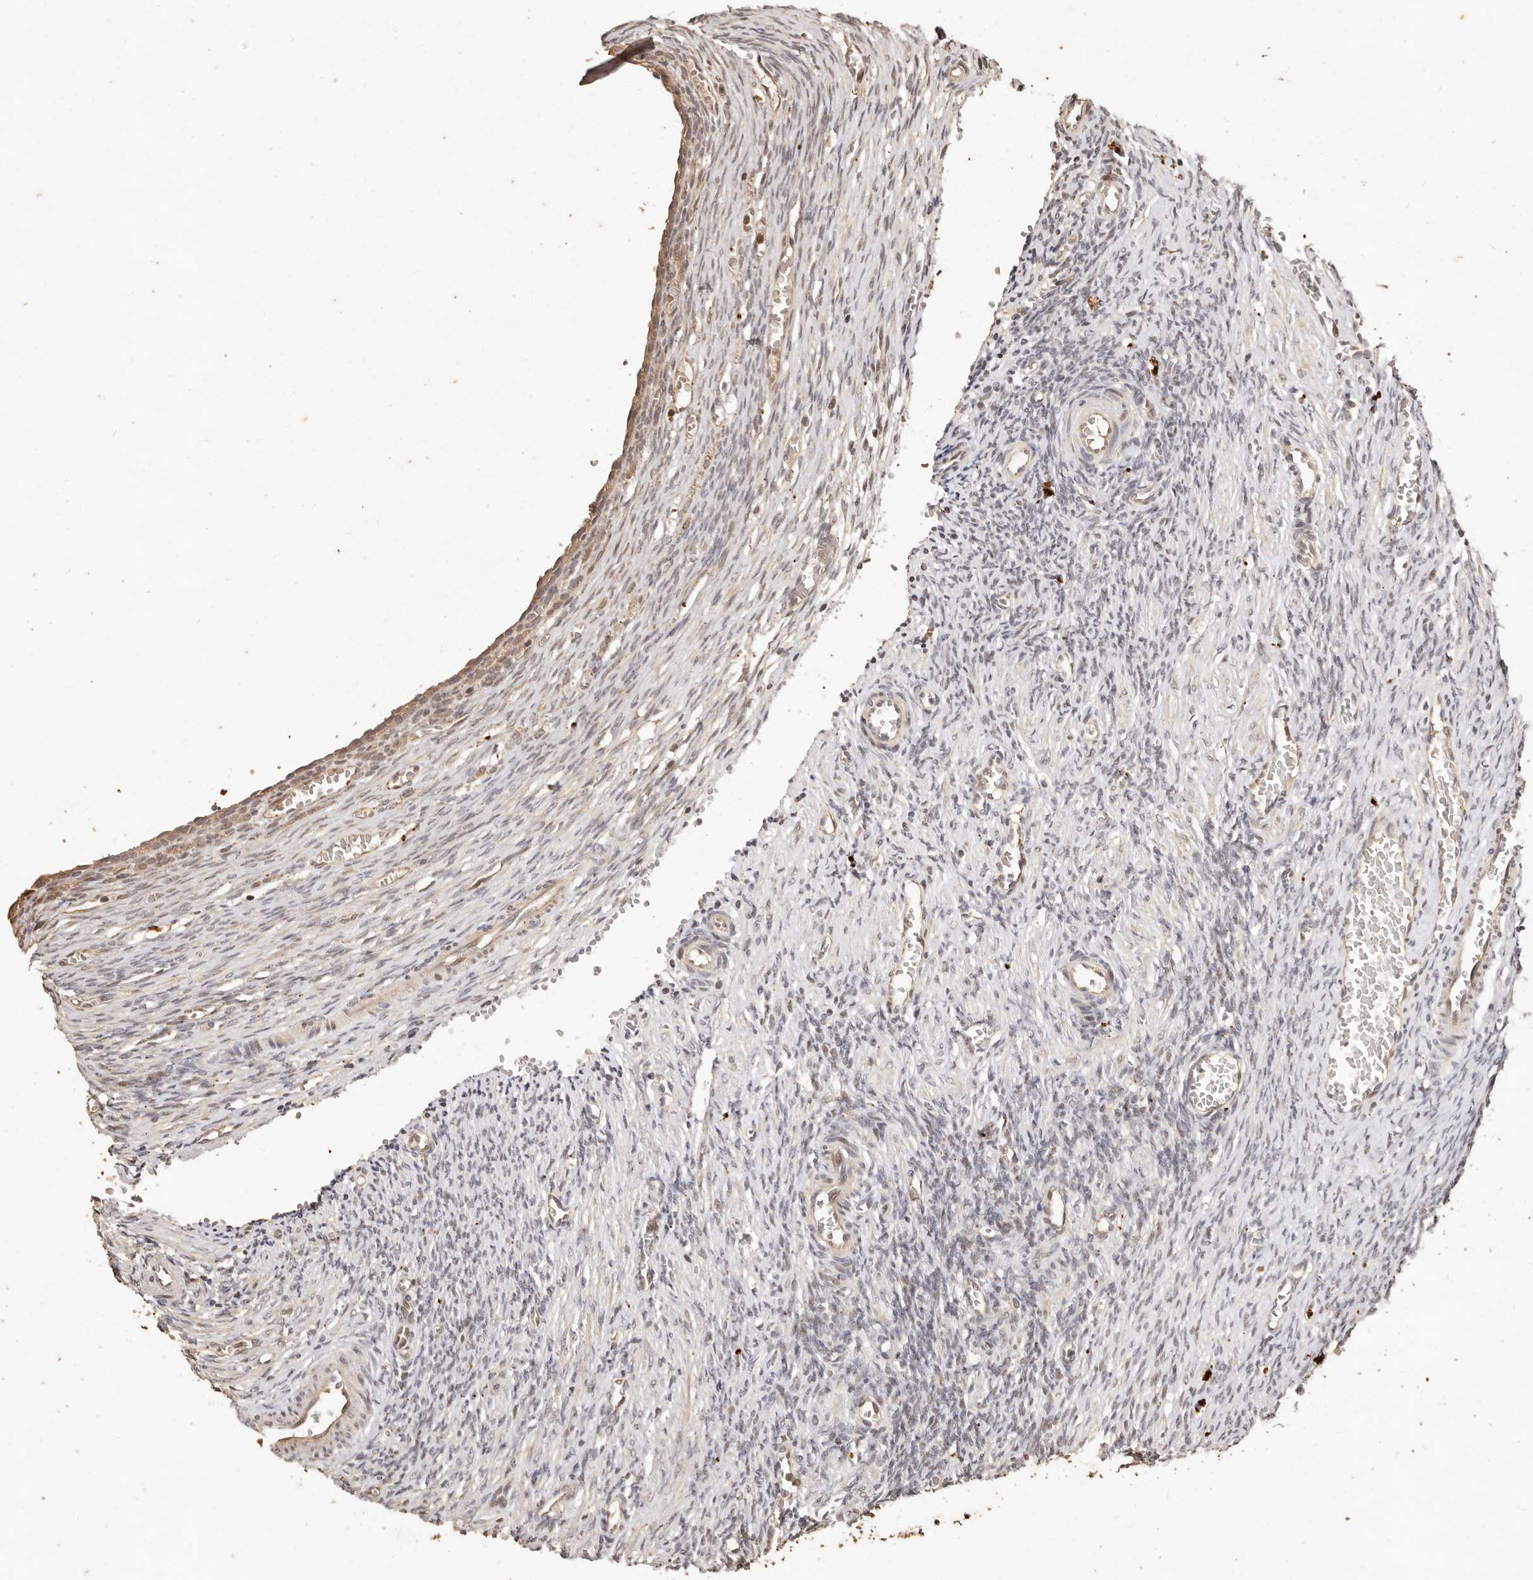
{"staining": {"intensity": "moderate", "quantity": ">75%", "location": "cytoplasmic/membranous"}, "tissue": "ovary", "cell_type": "Follicle cells", "image_type": "normal", "snomed": [{"axis": "morphology", "description": "Normal tissue, NOS"}, {"axis": "topography", "description": "Ovary"}], "caption": "Follicle cells demonstrate medium levels of moderate cytoplasmic/membranous staining in approximately >75% of cells in unremarkable human ovary.", "gene": "KIF9", "patient": {"sex": "female", "age": 27}}